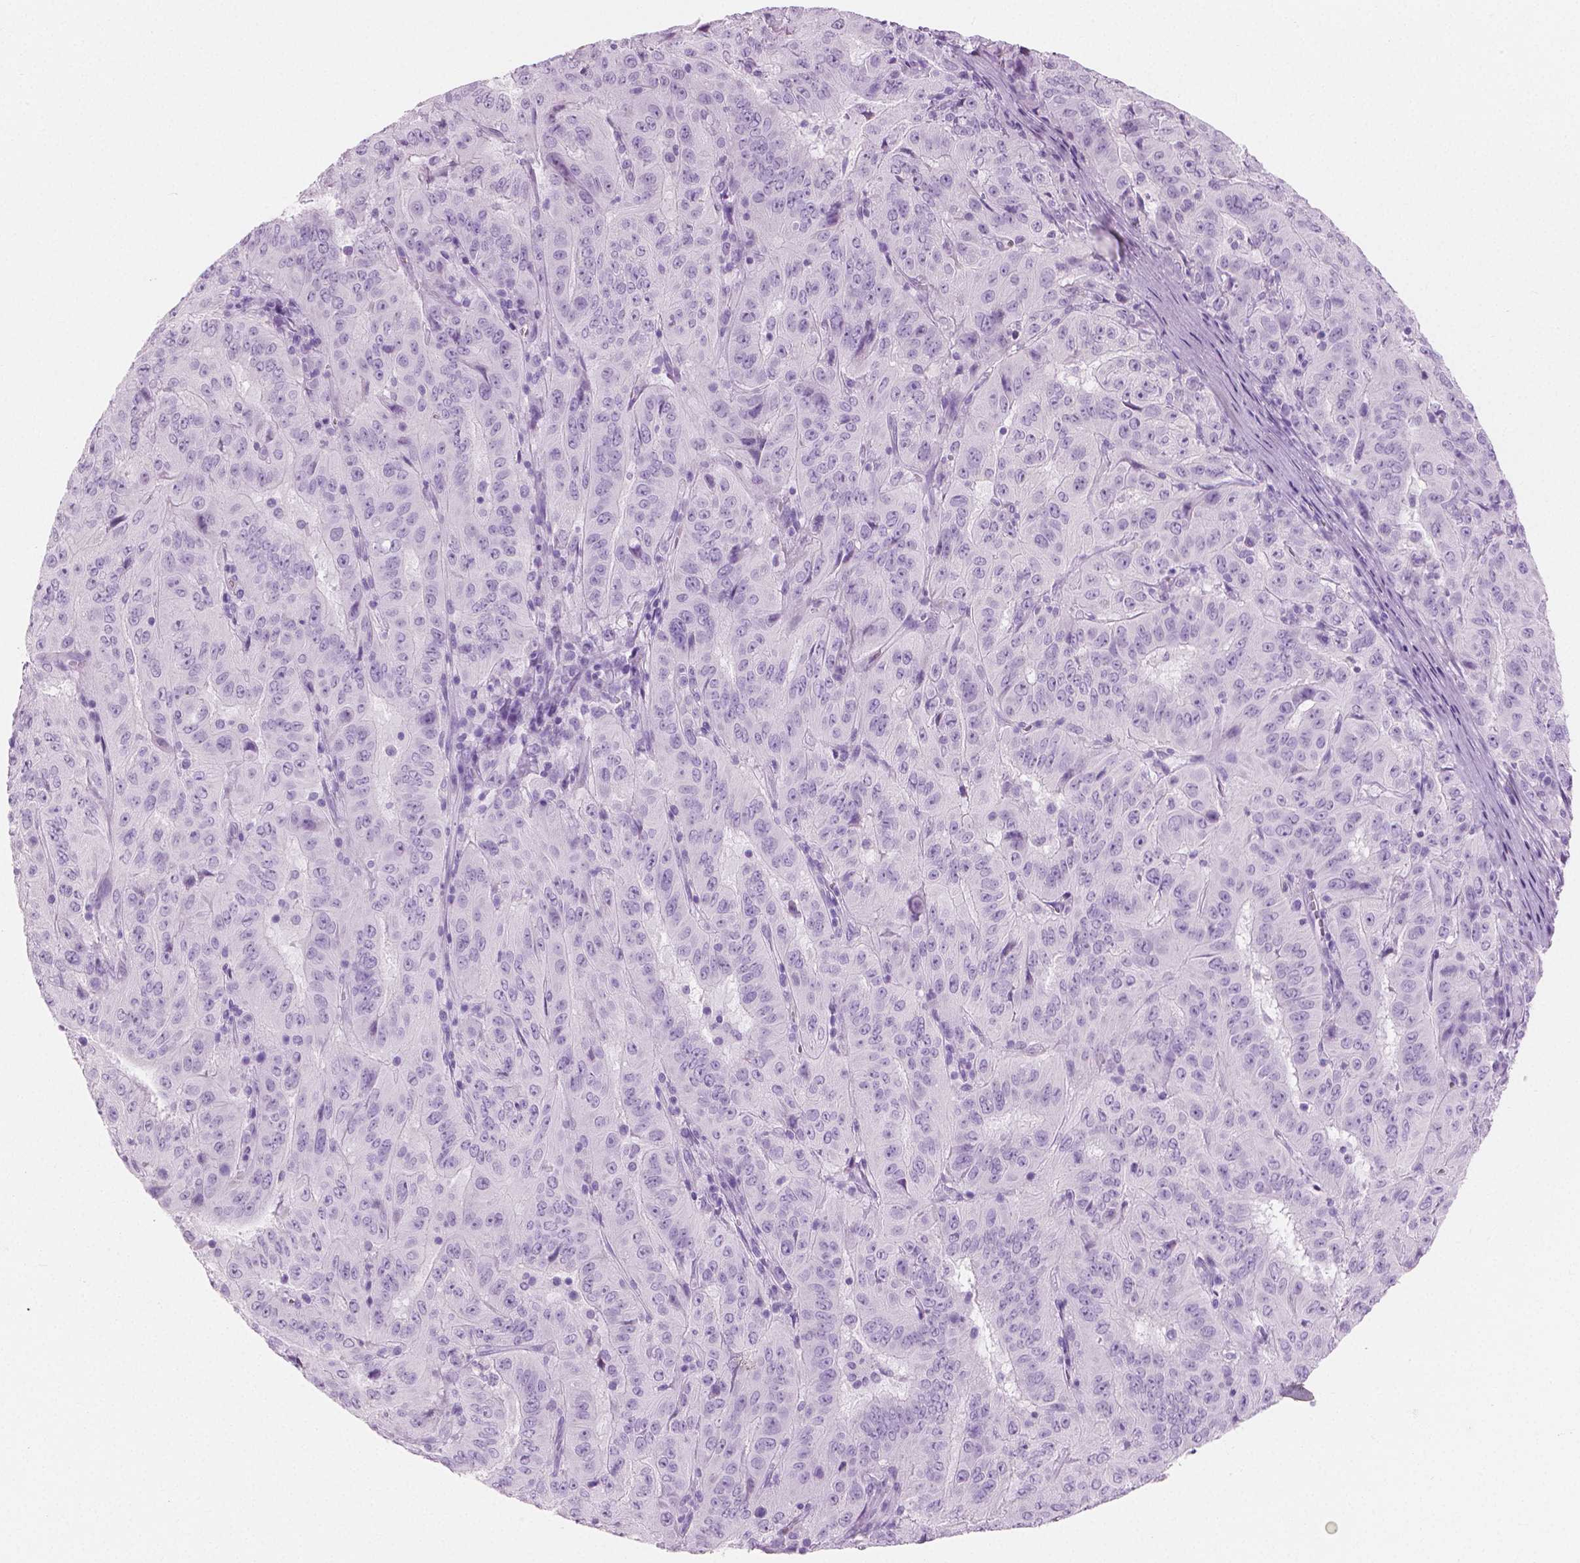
{"staining": {"intensity": "negative", "quantity": "none", "location": "none"}, "tissue": "pancreatic cancer", "cell_type": "Tumor cells", "image_type": "cancer", "snomed": [{"axis": "morphology", "description": "Adenocarcinoma, NOS"}, {"axis": "topography", "description": "Pancreas"}], "caption": "The histopathology image displays no significant expression in tumor cells of pancreatic cancer.", "gene": "PLIN4", "patient": {"sex": "male", "age": 63}}